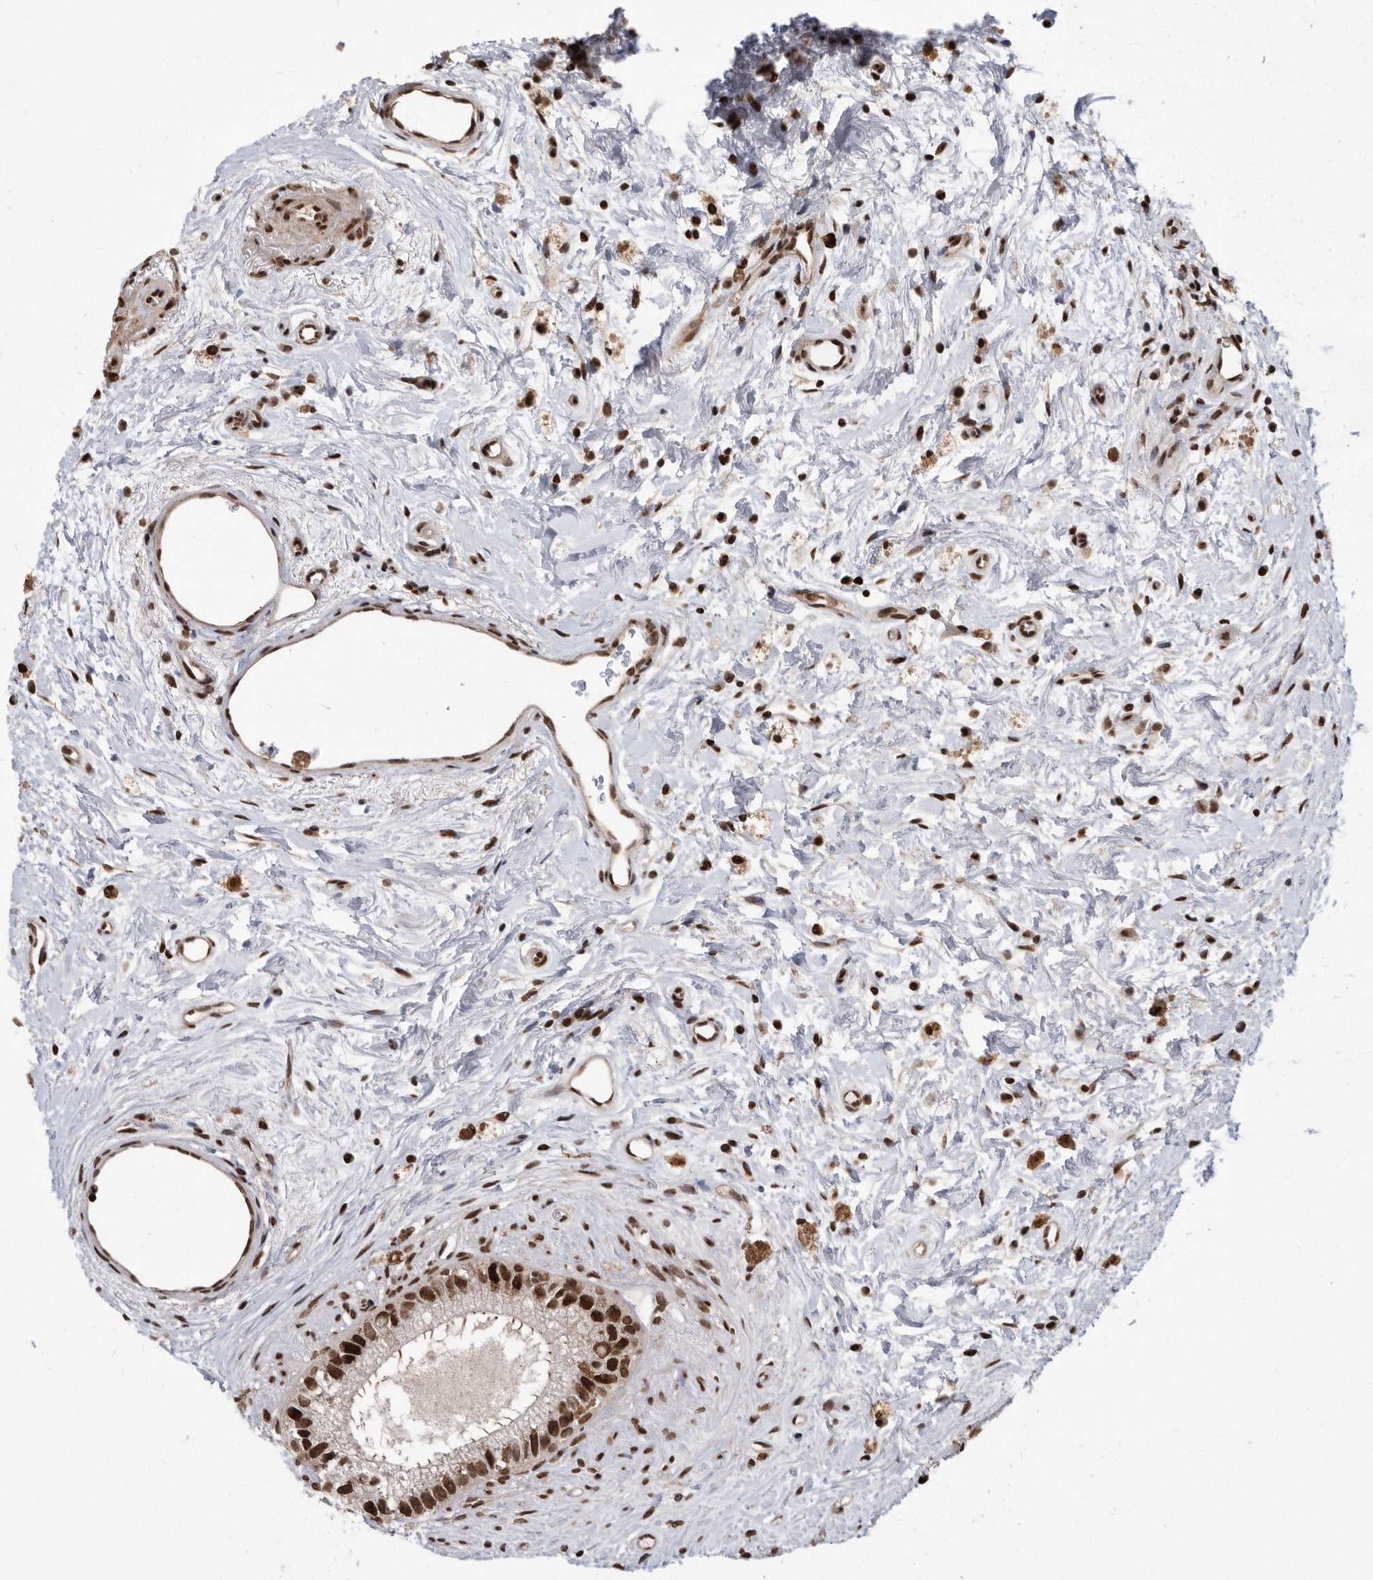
{"staining": {"intensity": "strong", "quantity": ">75%", "location": "nuclear"}, "tissue": "epididymis", "cell_type": "Glandular cells", "image_type": "normal", "snomed": [{"axis": "morphology", "description": "Normal tissue, NOS"}, {"axis": "topography", "description": "Epididymis"}], "caption": "A brown stain shows strong nuclear positivity of a protein in glandular cells of normal human epididymis. The staining was performed using DAB, with brown indicating positive protein expression. Nuclei are stained blue with hematoxylin.", "gene": "TDRD3", "patient": {"sex": "male", "age": 80}}